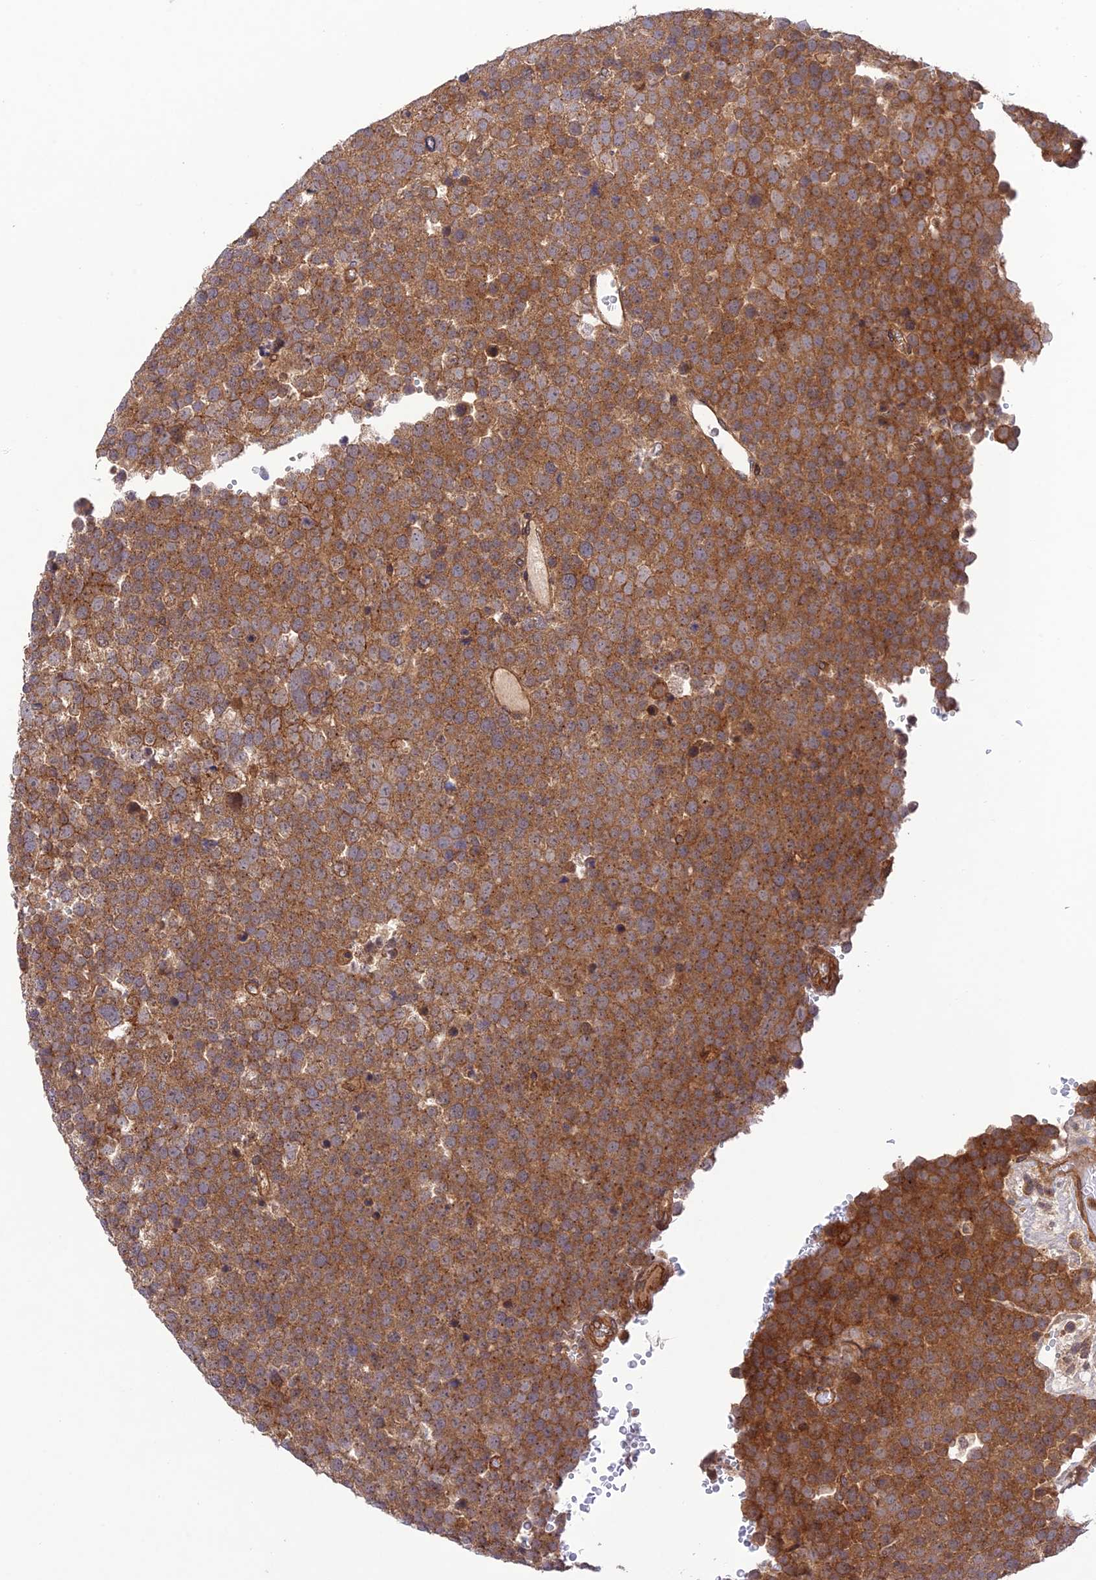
{"staining": {"intensity": "moderate", "quantity": ">75%", "location": "cytoplasmic/membranous"}, "tissue": "testis cancer", "cell_type": "Tumor cells", "image_type": "cancer", "snomed": [{"axis": "morphology", "description": "Seminoma, NOS"}, {"axis": "topography", "description": "Testis"}], "caption": "Immunohistochemistry (IHC) of human testis seminoma shows medium levels of moderate cytoplasmic/membranous staining in approximately >75% of tumor cells.", "gene": "FCHSD1", "patient": {"sex": "male", "age": 71}}